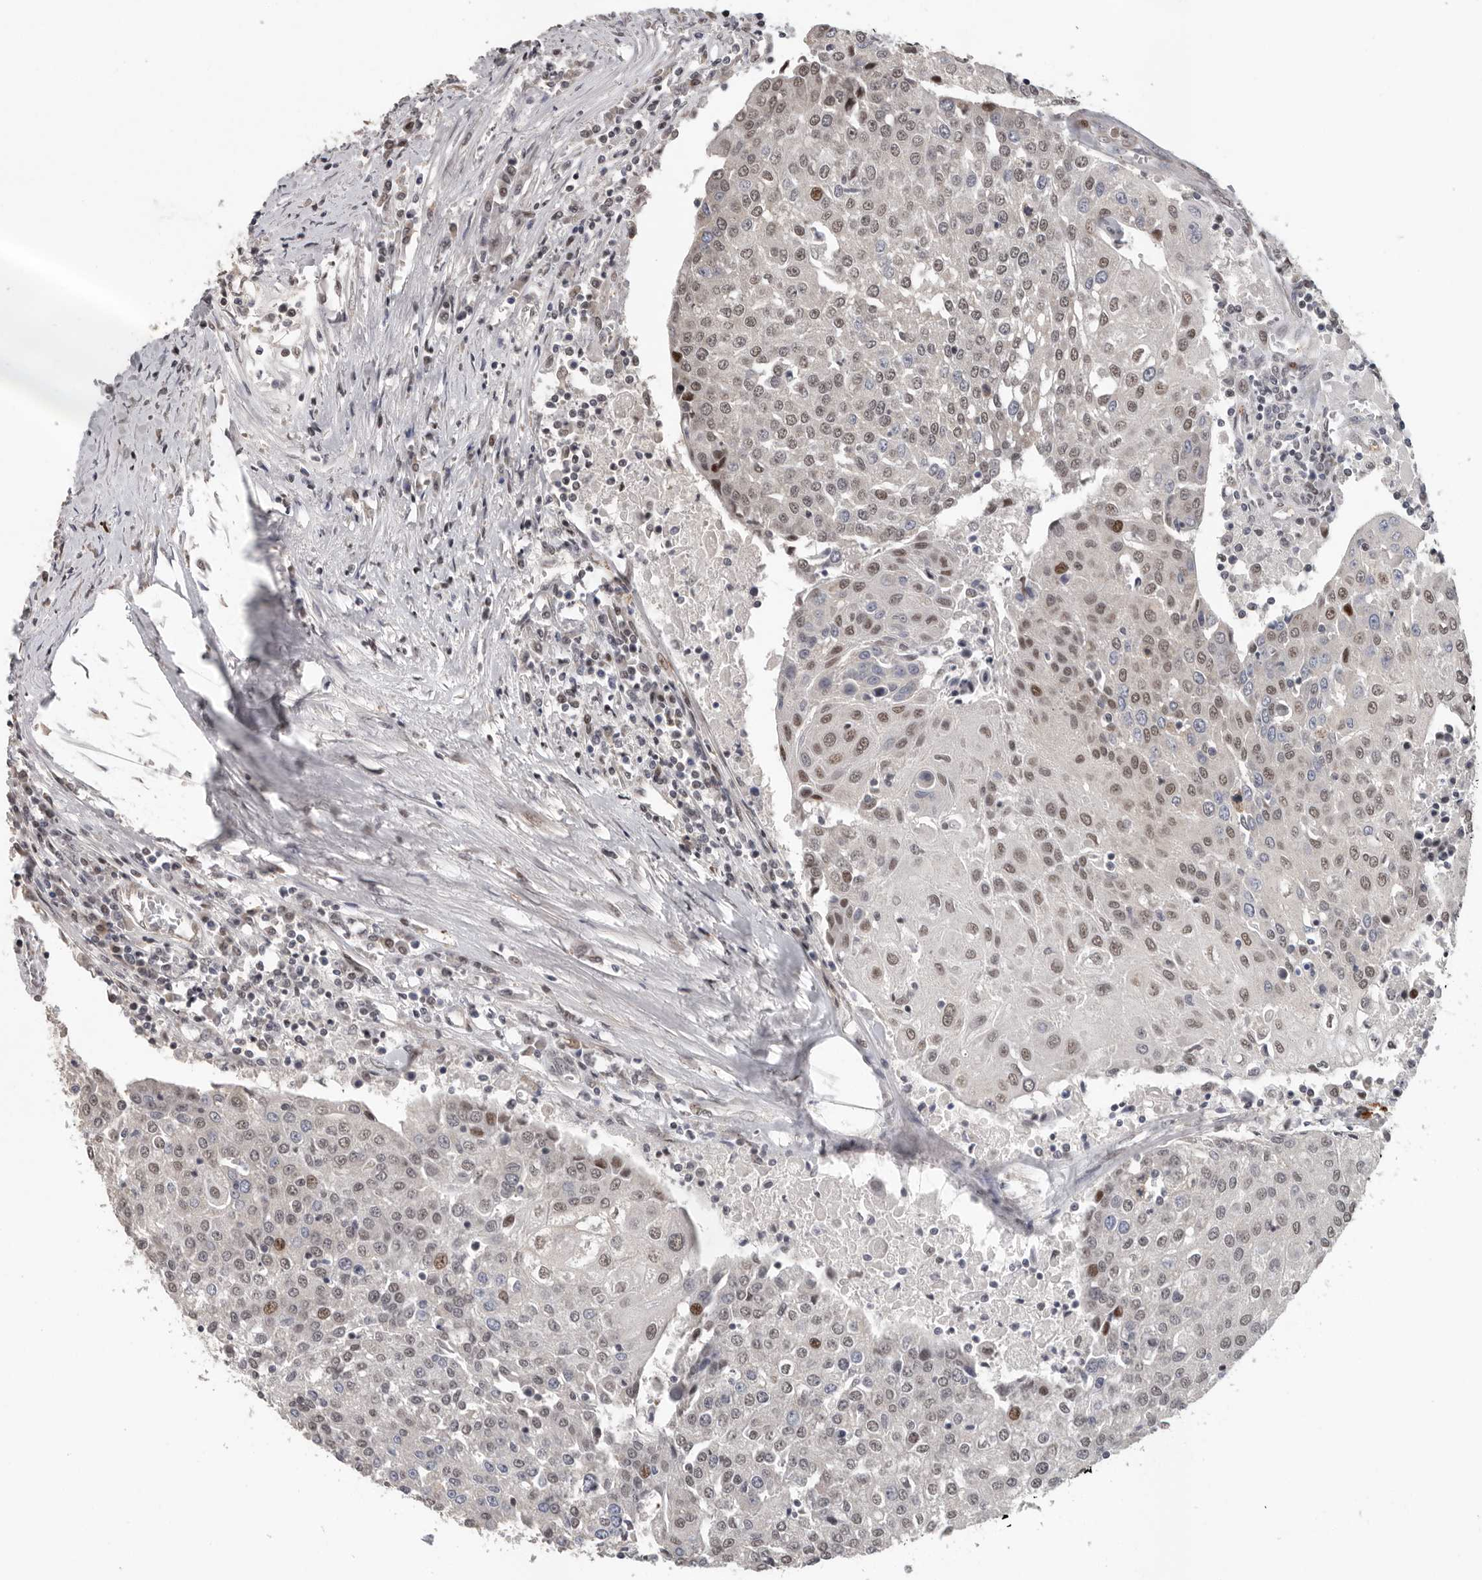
{"staining": {"intensity": "weak", "quantity": "25%-75%", "location": "nuclear"}, "tissue": "urothelial cancer", "cell_type": "Tumor cells", "image_type": "cancer", "snomed": [{"axis": "morphology", "description": "Urothelial carcinoma, High grade"}, {"axis": "topography", "description": "Urinary bladder"}], "caption": "Protein positivity by IHC shows weak nuclear positivity in approximately 25%-75% of tumor cells in urothelial cancer.", "gene": "RALGPS2", "patient": {"sex": "female", "age": 85}}